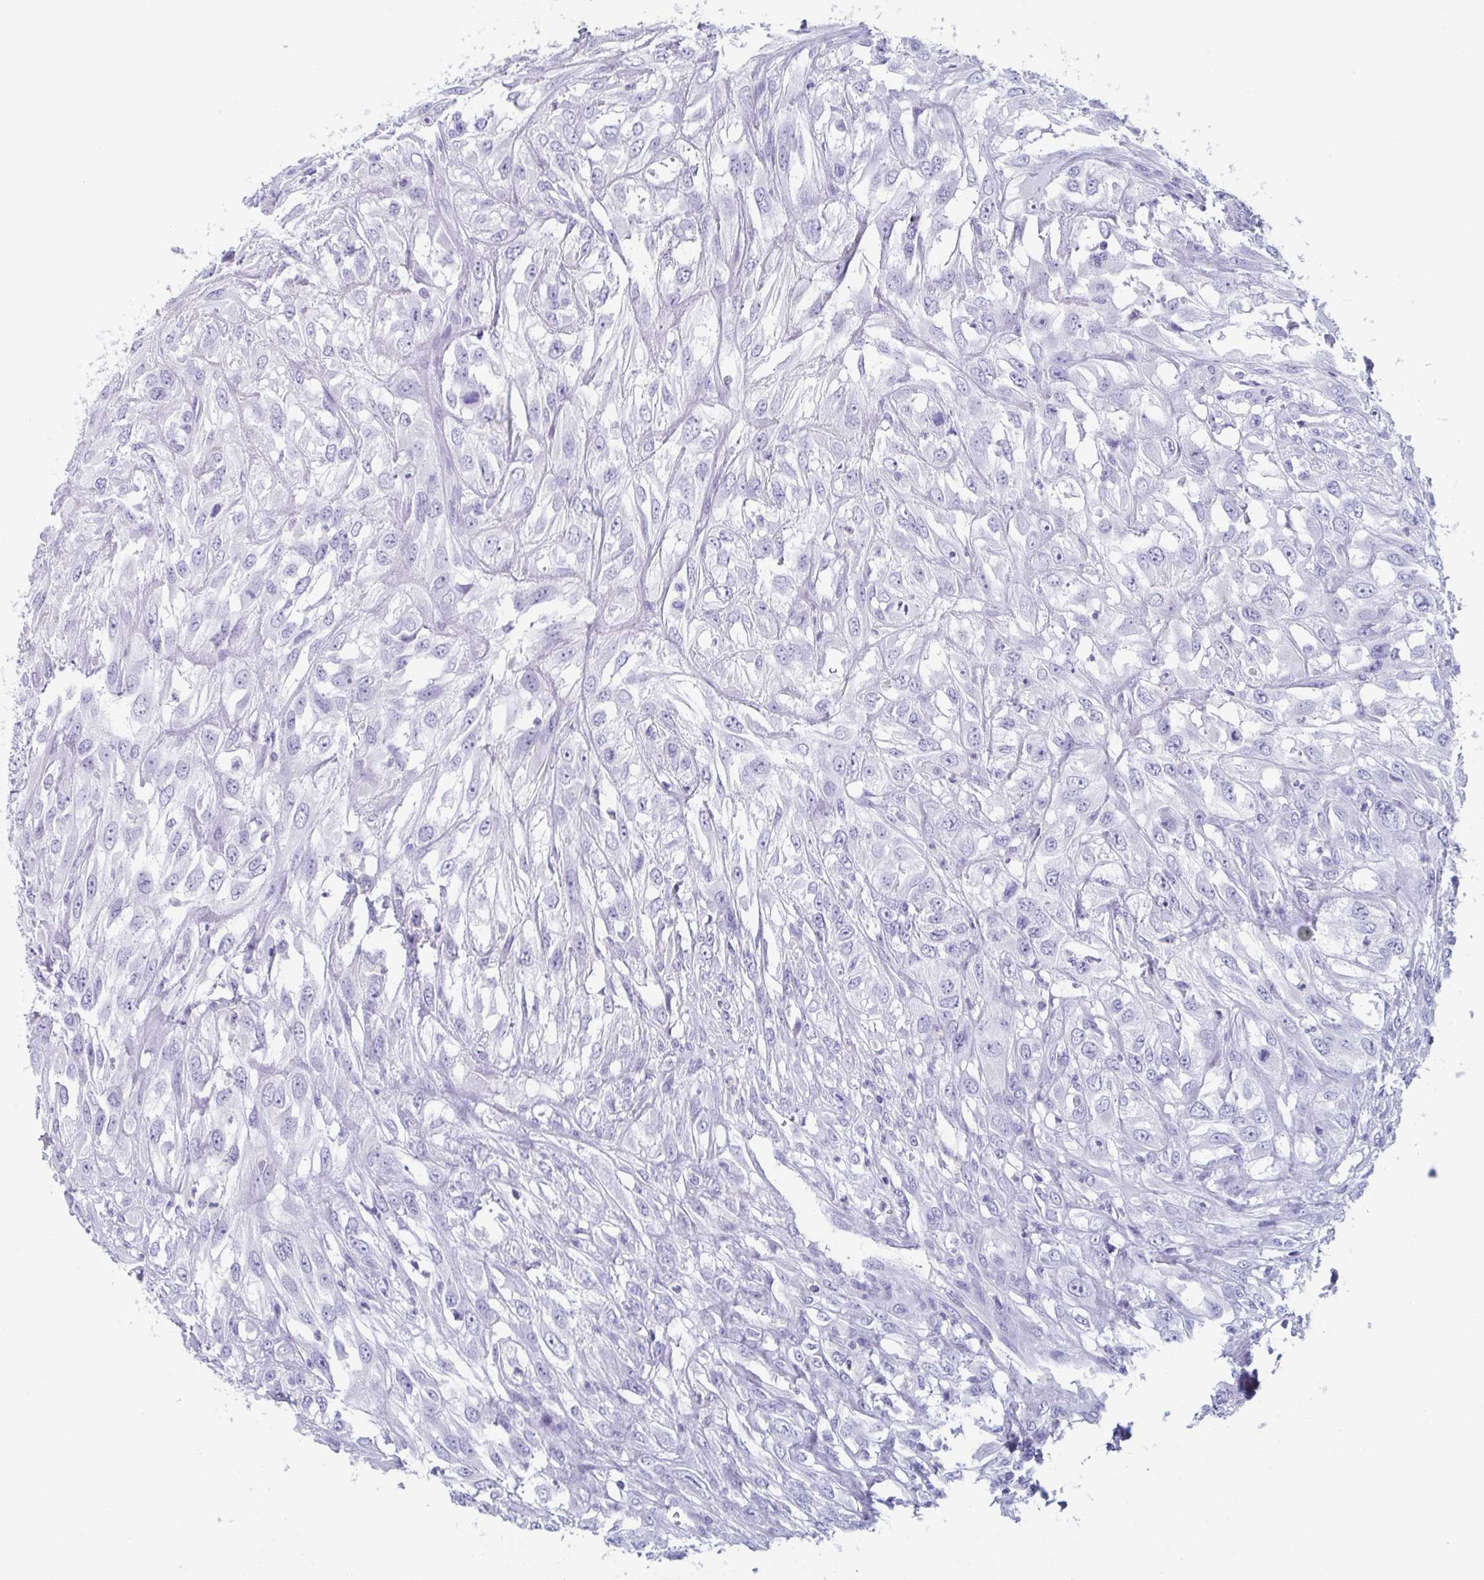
{"staining": {"intensity": "negative", "quantity": "none", "location": "none"}, "tissue": "urothelial cancer", "cell_type": "Tumor cells", "image_type": "cancer", "snomed": [{"axis": "morphology", "description": "Urothelial carcinoma, High grade"}, {"axis": "topography", "description": "Urinary bladder"}], "caption": "A histopathology image of human urothelial carcinoma (high-grade) is negative for staining in tumor cells.", "gene": "LYRM2", "patient": {"sex": "male", "age": 67}}